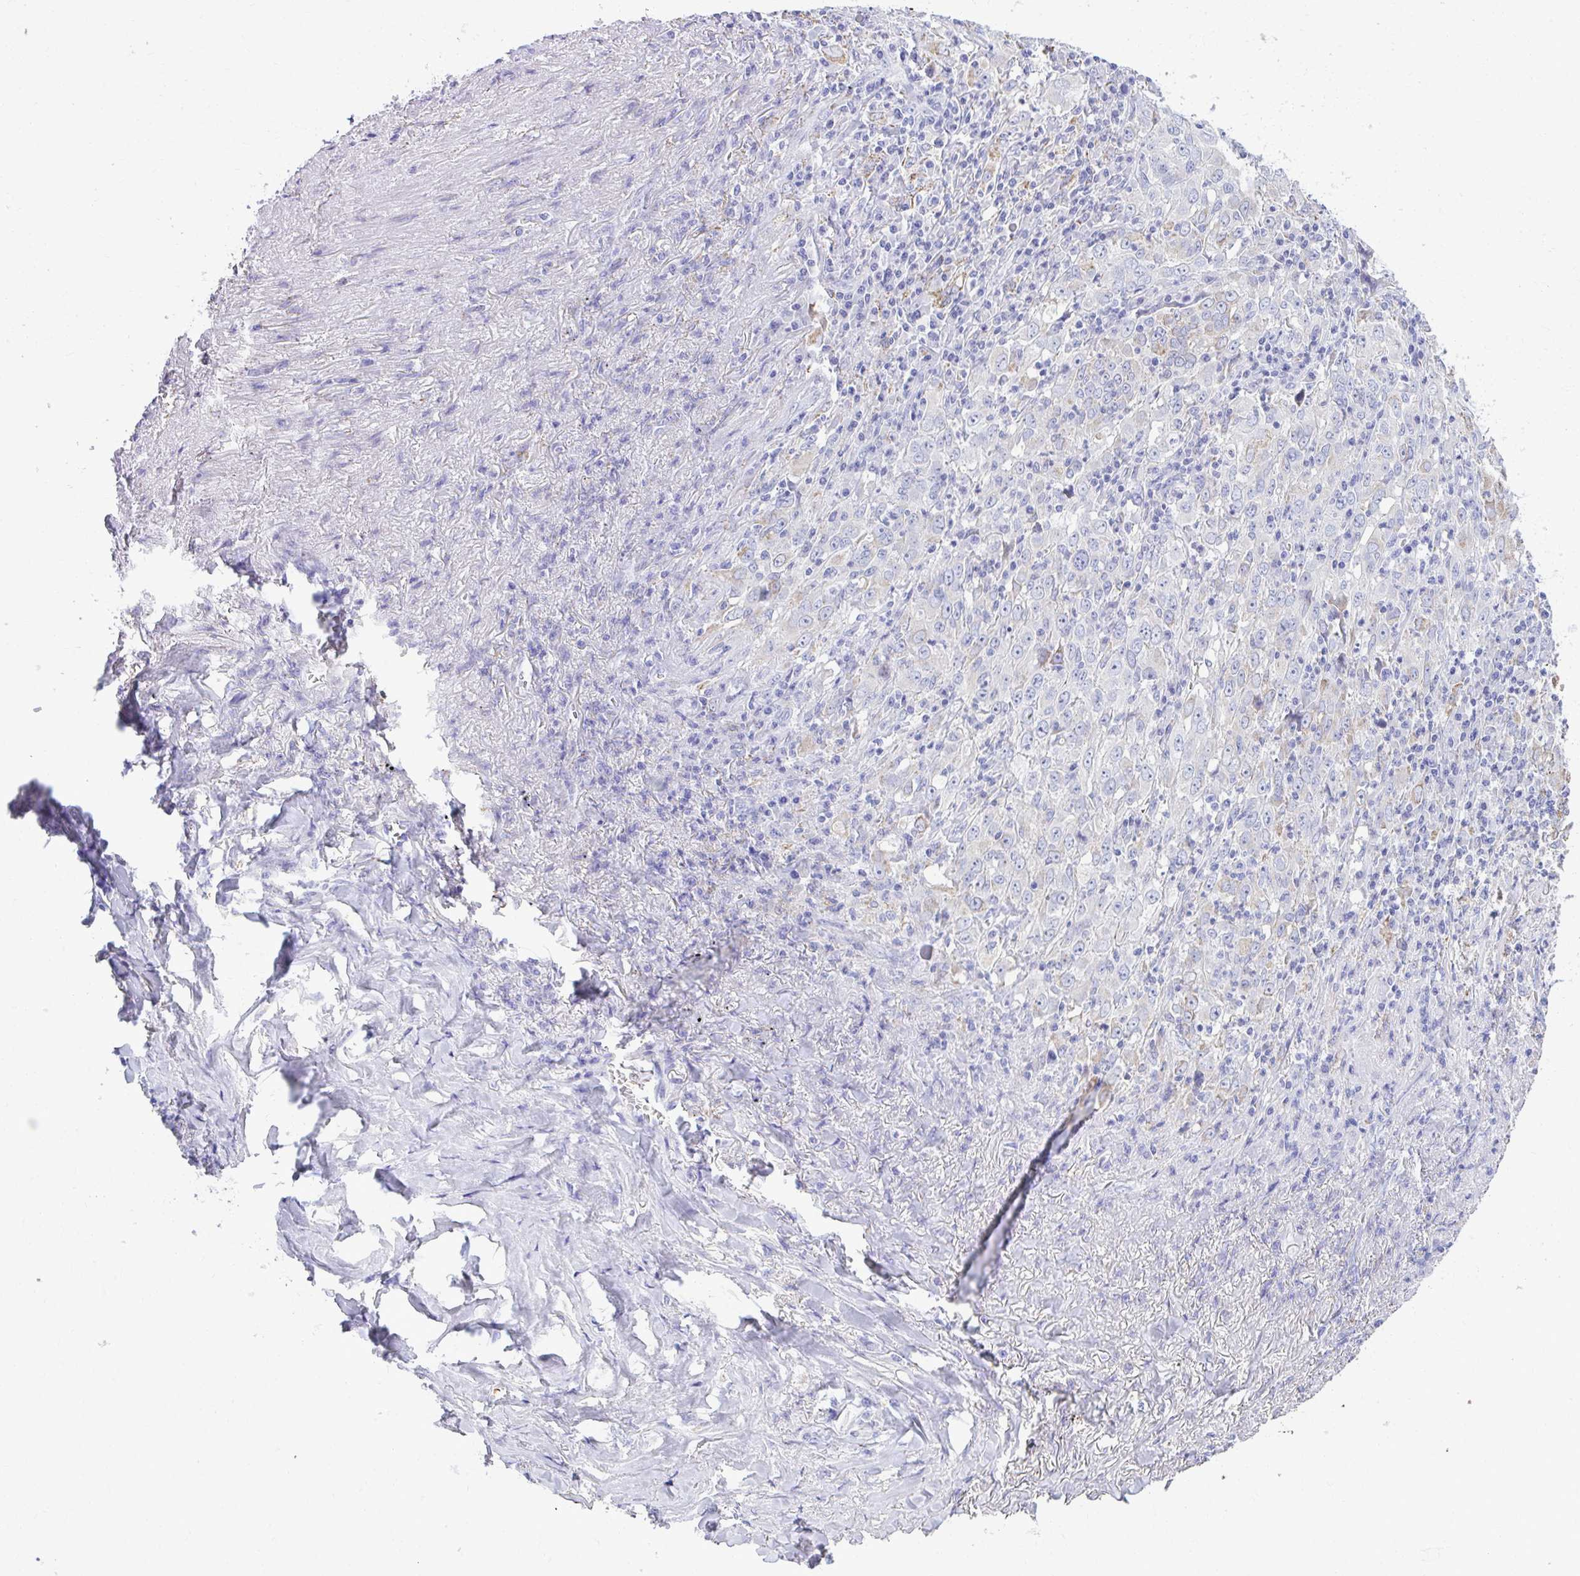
{"staining": {"intensity": "negative", "quantity": "none", "location": "none"}, "tissue": "lung cancer", "cell_type": "Tumor cells", "image_type": "cancer", "snomed": [{"axis": "morphology", "description": "Adenocarcinoma, NOS"}, {"axis": "topography", "description": "Lung"}], "caption": "This is an IHC micrograph of lung cancer (adenocarcinoma). There is no positivity in tumor cells.", "gene": "AIG1", "patient": {"sex": "male", "age": 67}}